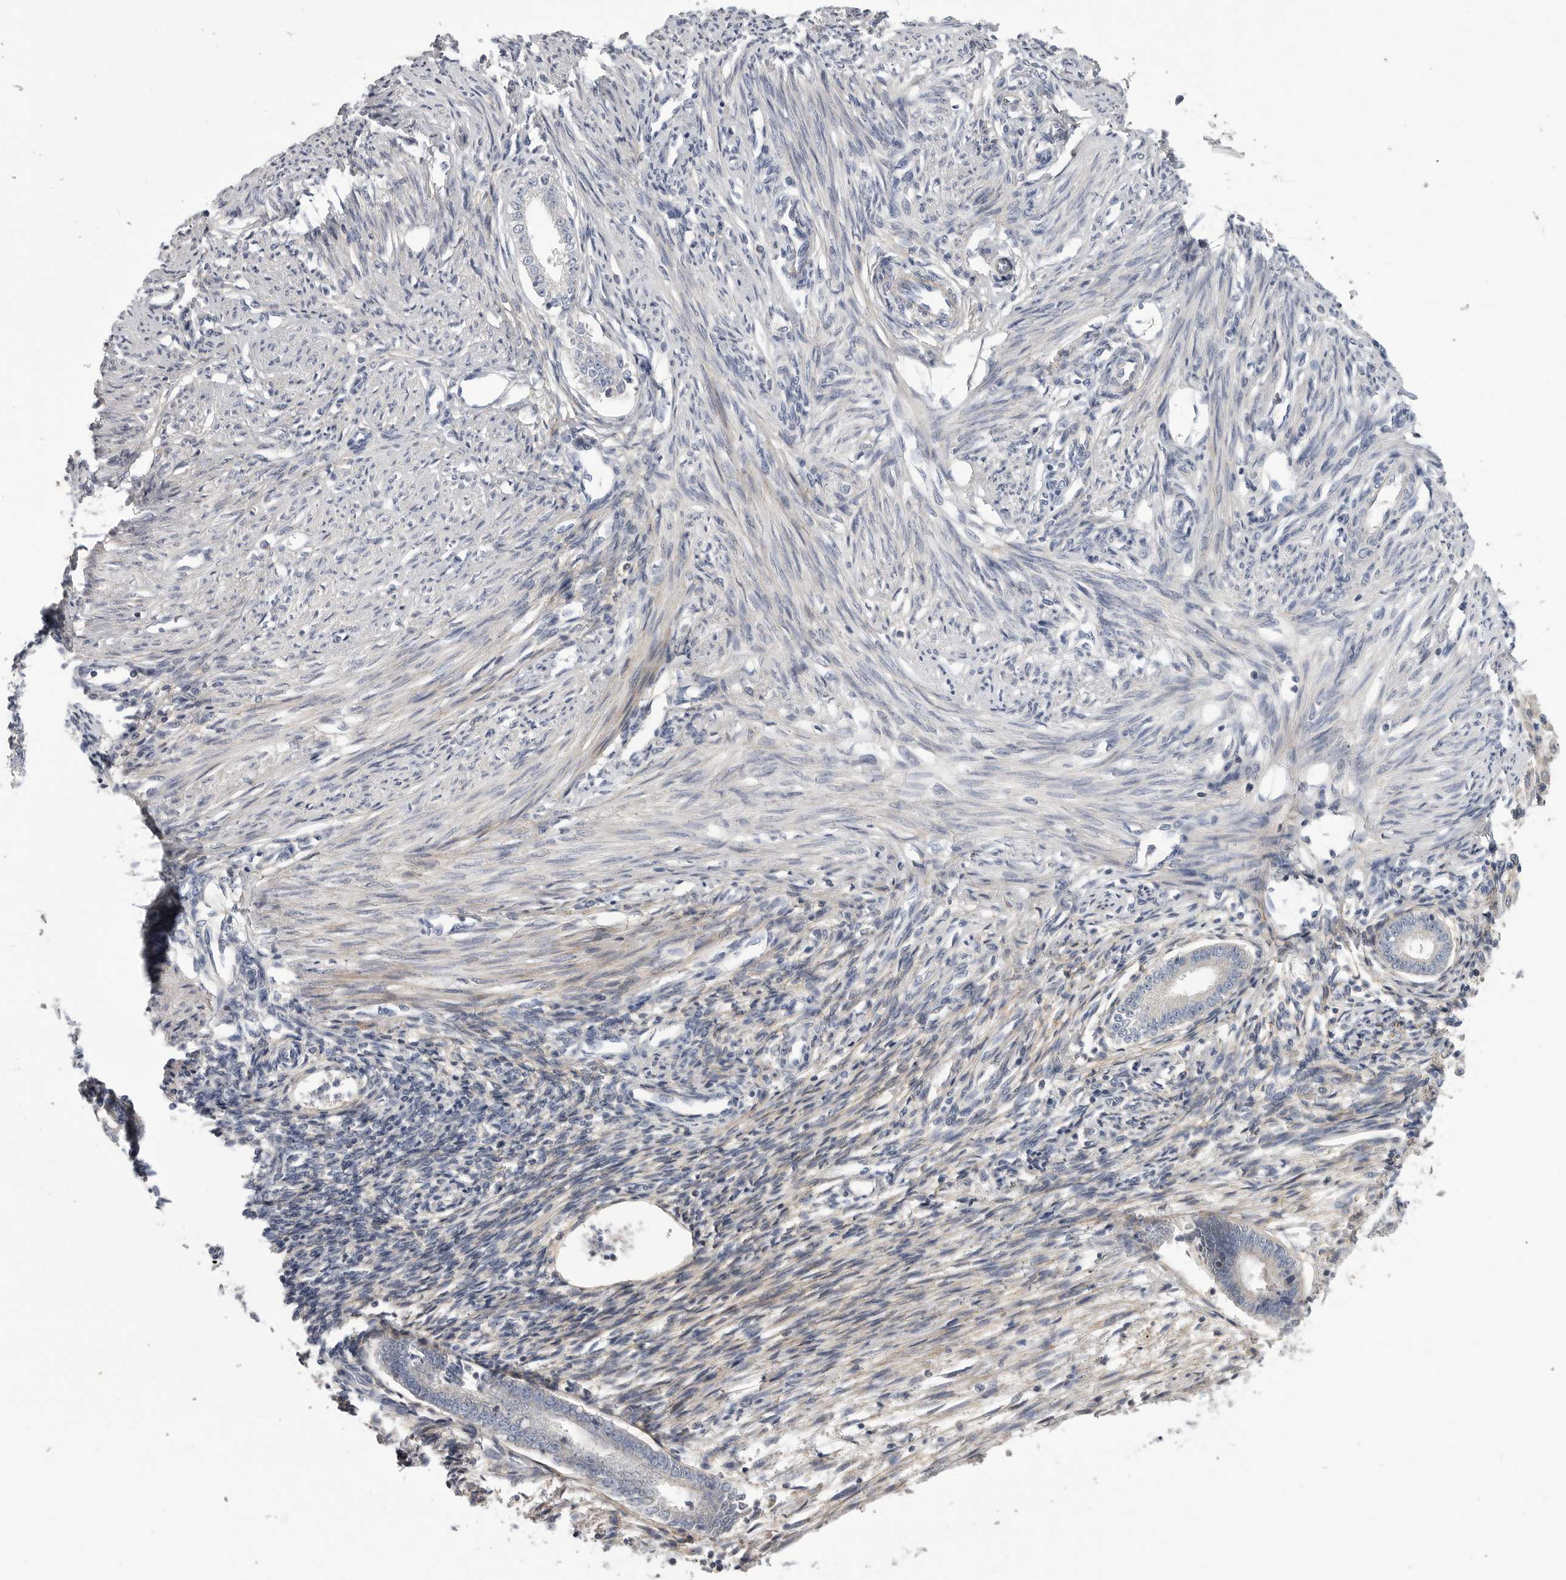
{"staining": {"intensity": "moderate", "quantity": "<25%", "location": "cytoplasmic/membranous"}, "tissue": "endometrium", "cell_type": "Cells in endometrial stroma", "image_type": "normal", "snomed": [{"axis": "morphology", "description": "Normal tissue, NOS"}, {"axis": "topography", "description": "Endometrium"}], "caption": "Immunohistochemical staining of benign human endometrium reveals <25% levels of moderate cytoplasmic/membranous protein expression in about <25% of cells in endometrial stroma.", "gene": "SDC3", "patient": {"sex": "female", "age": 56}}